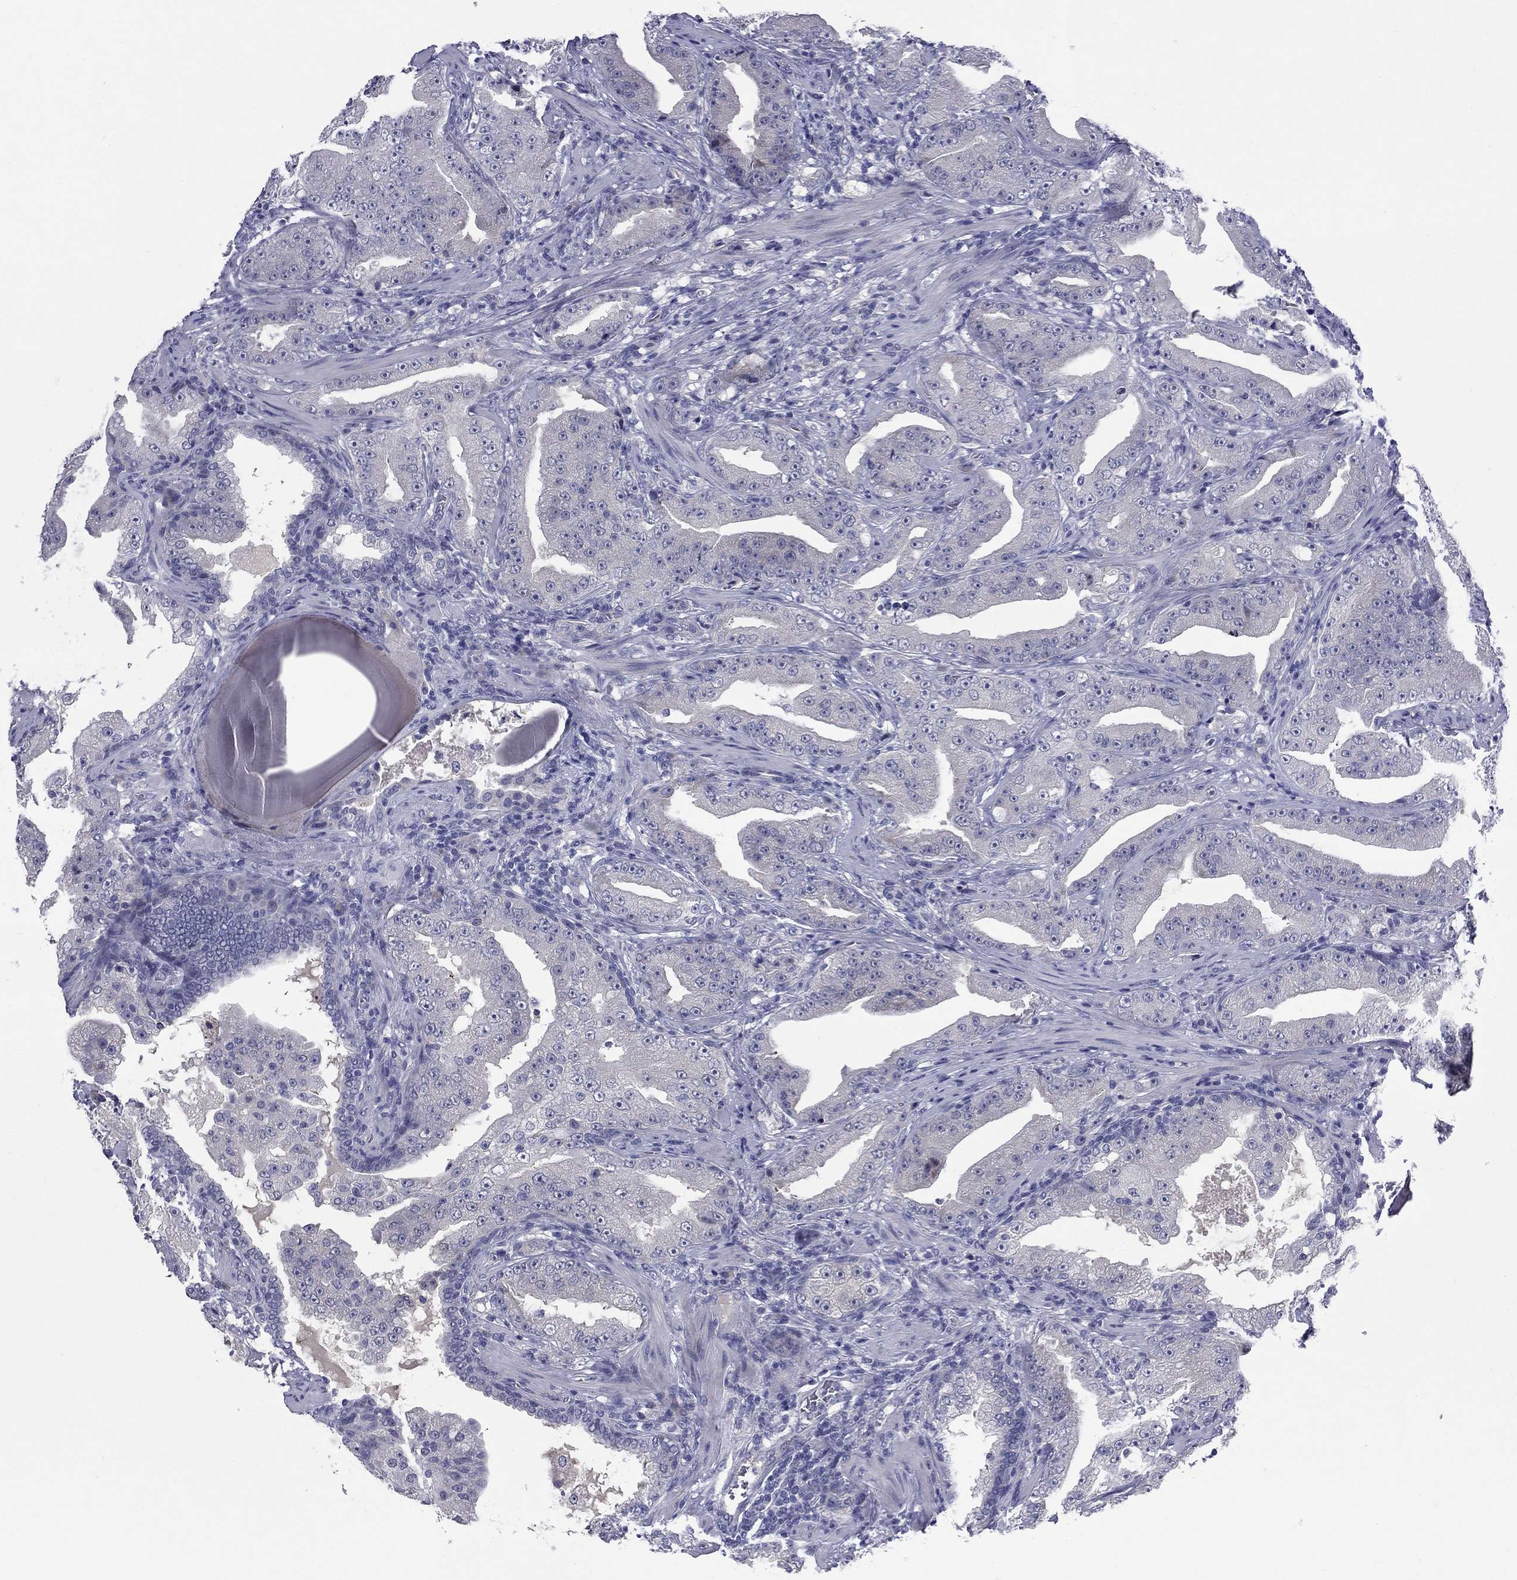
{"staining": {"intensity": "negative", "quantity": "none", "location": "none"}, "tissue": "prostate cancer", "cell_type": "Tumor cells", "image_type": "cancer", "snomed": [{"axis": "morphology", "description": "Adenocarcinoma, Low grade"}, {"axis": "topography", "description": "Prostate"}], "caption": "High power microscopy micrograph of an immunohistochemistry histopathology image of prostate cancer, revealing no significant expression in tumor cells. Brightfield microscopy of immunohistochemistry (IHC) stained with DAB (brown) and hematoxylin (blue), captured at high magnification.", "gene": "UNC119B", "patient": {"sex": "male", "age": 62}}